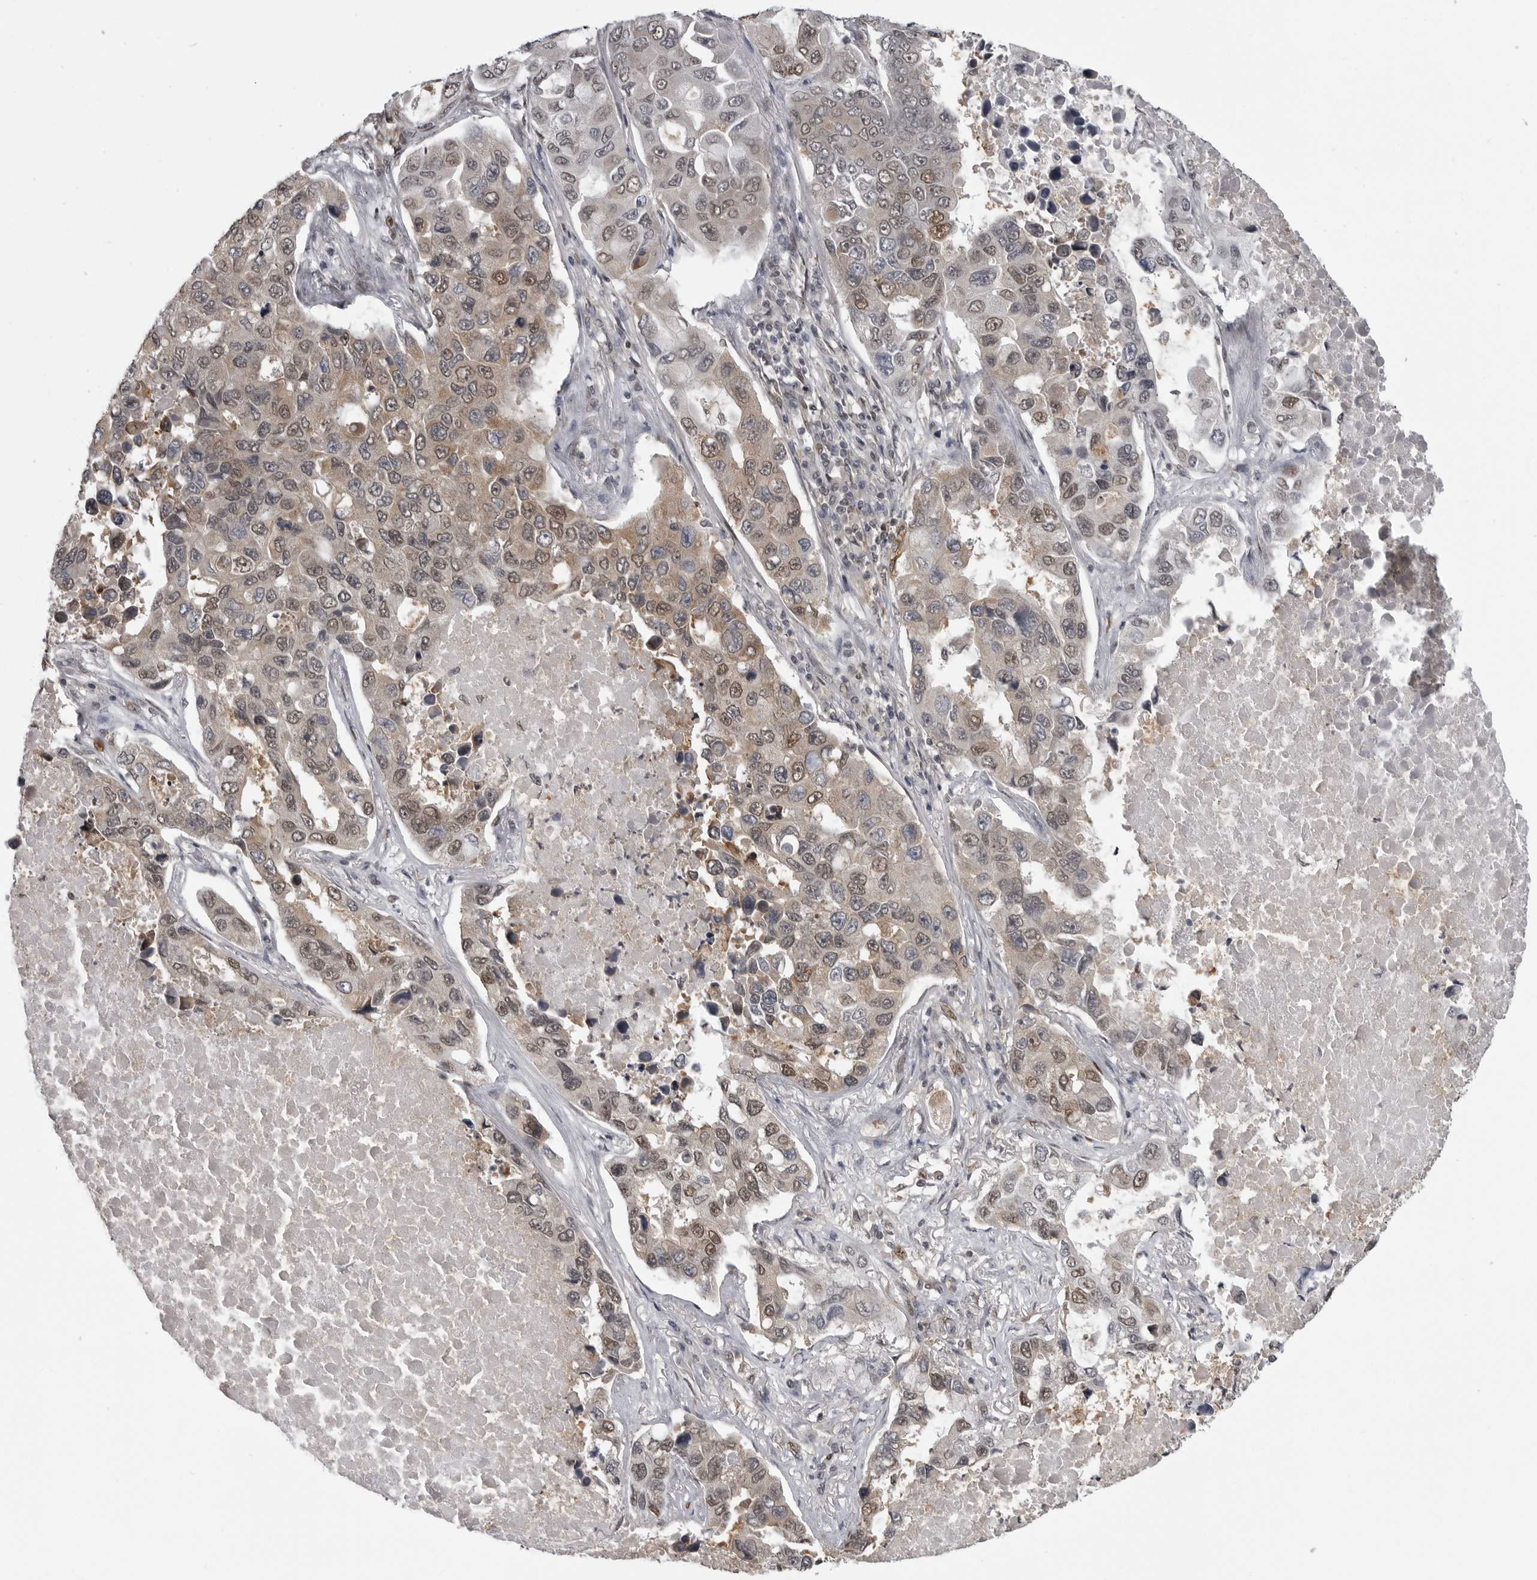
{"staining": {"intensity": "weak", "quantity": ">75%", "location": "cytoplasmic/membranous,nuclear"}, "tissue": "lung cancer", "cell_type": "Tumor cells", "image_type": "cancer", "snomed": [{"axis": "morphology", "description": "Adenocarcinoma, NOS"}, {"axis": "topography", "description": "Lung"}], "caption": "An immunohistochemistry histopathology image of neoplastic tissue is shown. Protein staining in brown highlights weak cytoplasmic/membranous and nuclear positivity in lung adenocarcinoma within tumor cells.", "gene": "C8orf58", "patient": {"sex": "male", "age": 64}}